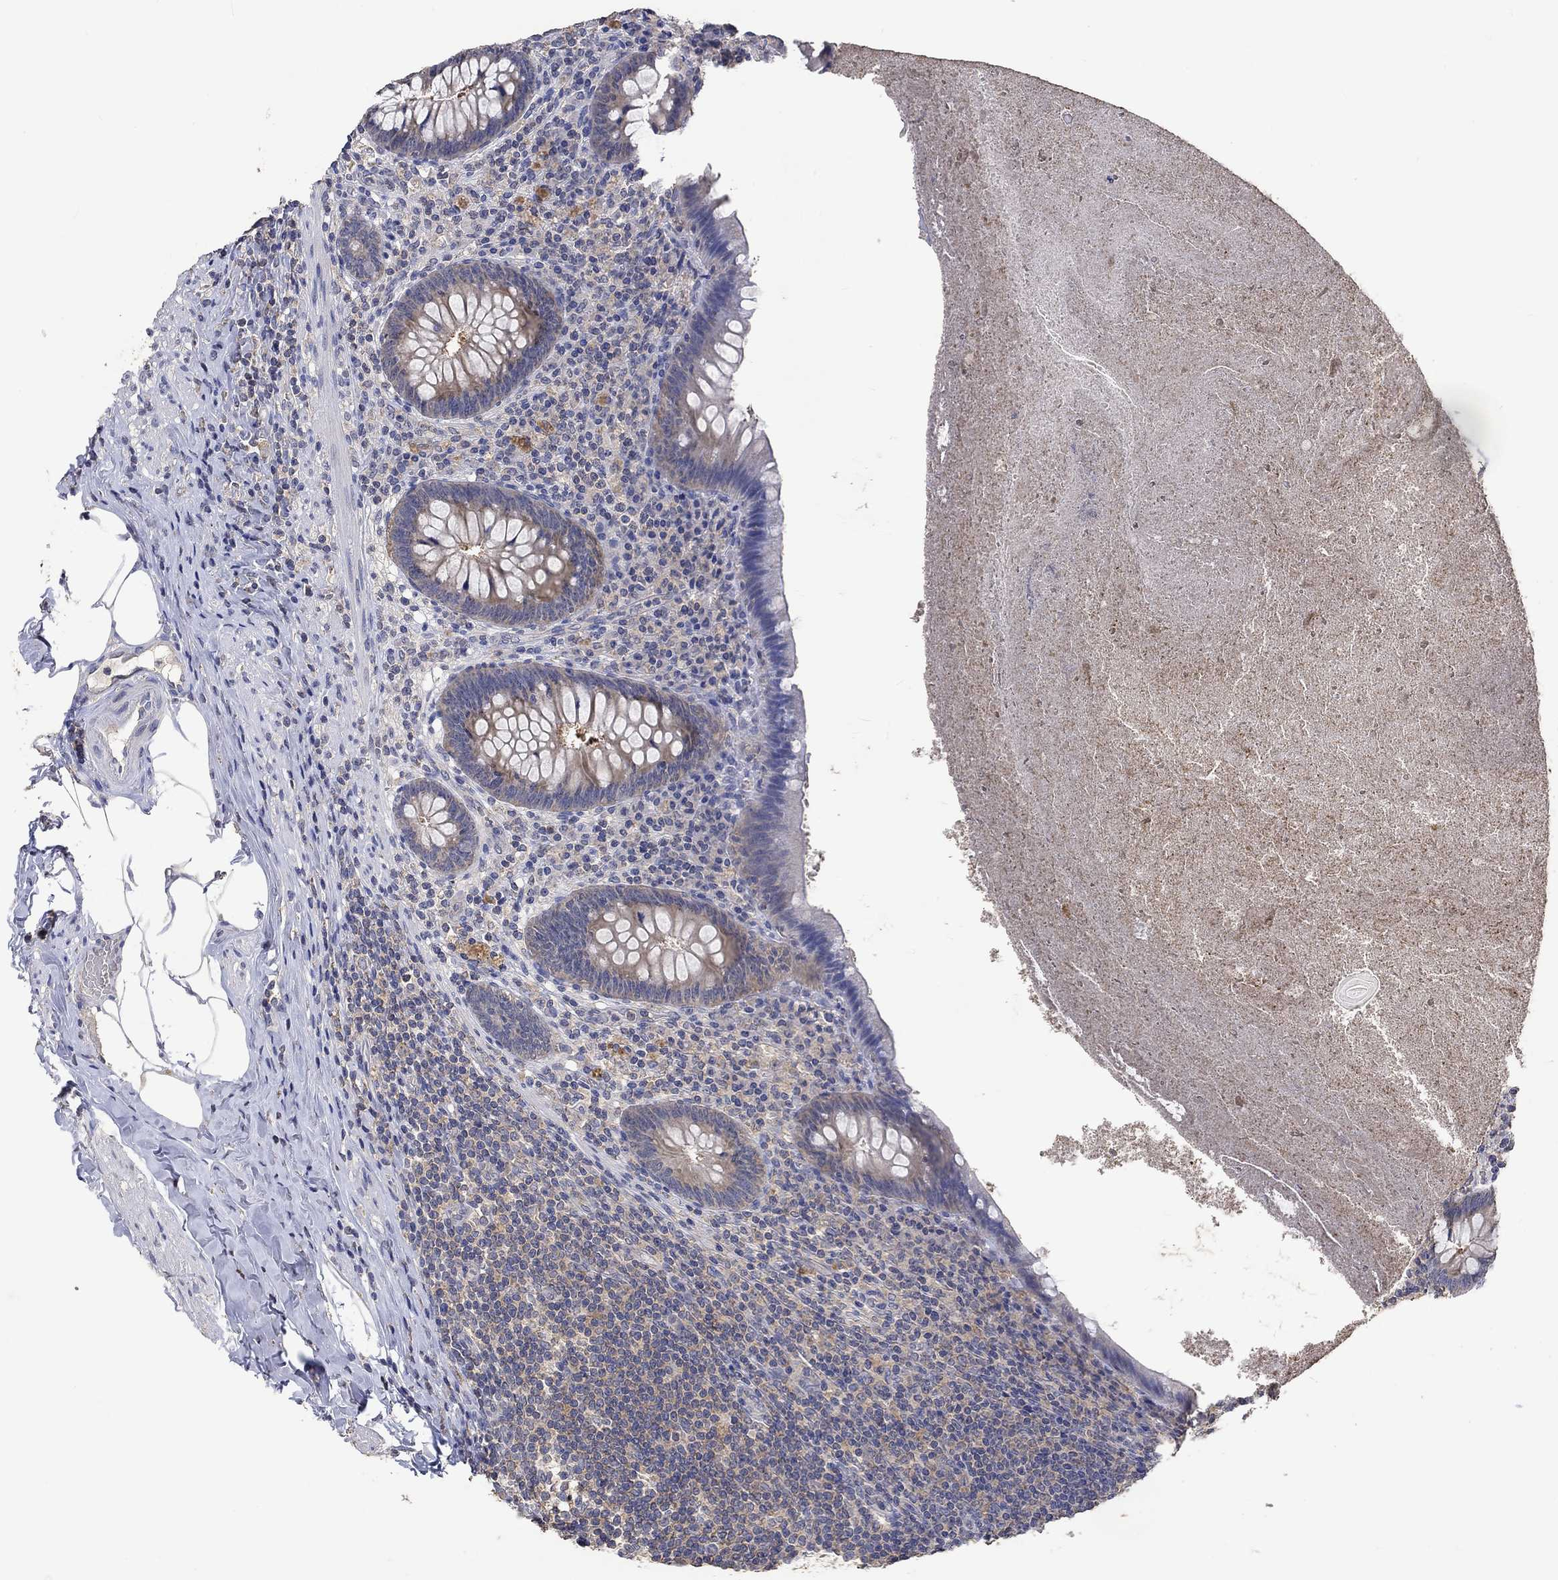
{"staining": {"intensity": "weak", "quantity": "<25%", "location": "cytoplasmic/membranous"}, "tissue": "appendix", "cell_type": "Glandular cells", "image_type": "normal", "snomed": [{"axis": "morphology", "description": "Normal tissue, NOS"}, {"axis": "topography", "description": "Appendix"}], "caption": "Glandular cells are negative for brown protein staining in unremarkable appendix. Nuclei are stained in blue.", "gene": "PTPN20", "patient": {"sex": "male", "age": 47}}